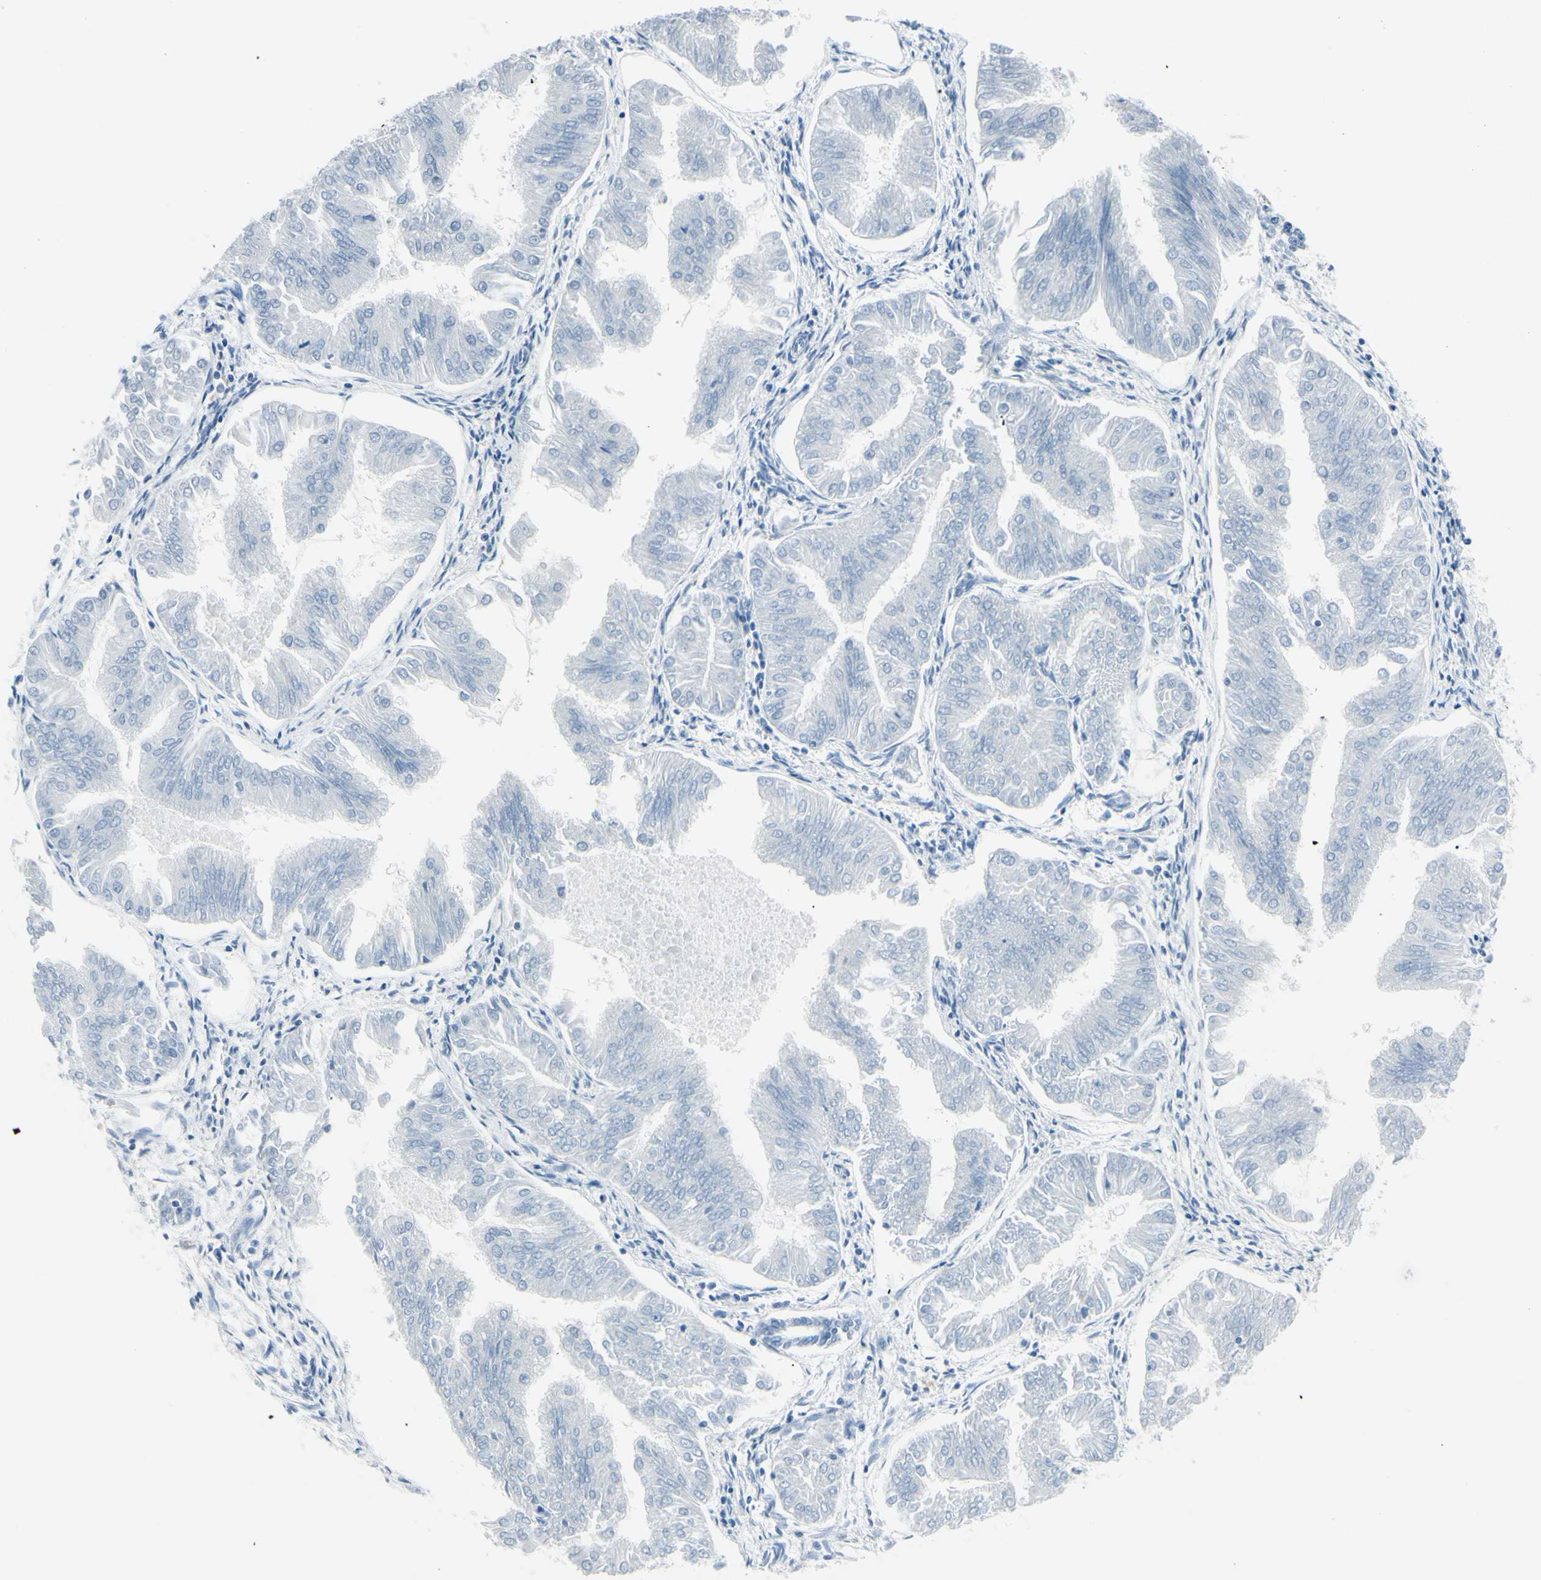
{"staining": {"intensity": "negative", "quantity": "none", "location": "none"}, "tissue": "endometrial cancer", "cell_type": "Tumor cells", "image_type": "cancer", "snomed": [{"axis": "morphology", "description": "Adenocarcinoma, NOS"}, {"axis": "topography", "description": "Endometrium"}], "caption": "Tumor cells are negative for protein expression in human endometrial cancer (adenocarcinoma).", "gene": "CDH15", "patient": {"sex": "female", "age": 53}}